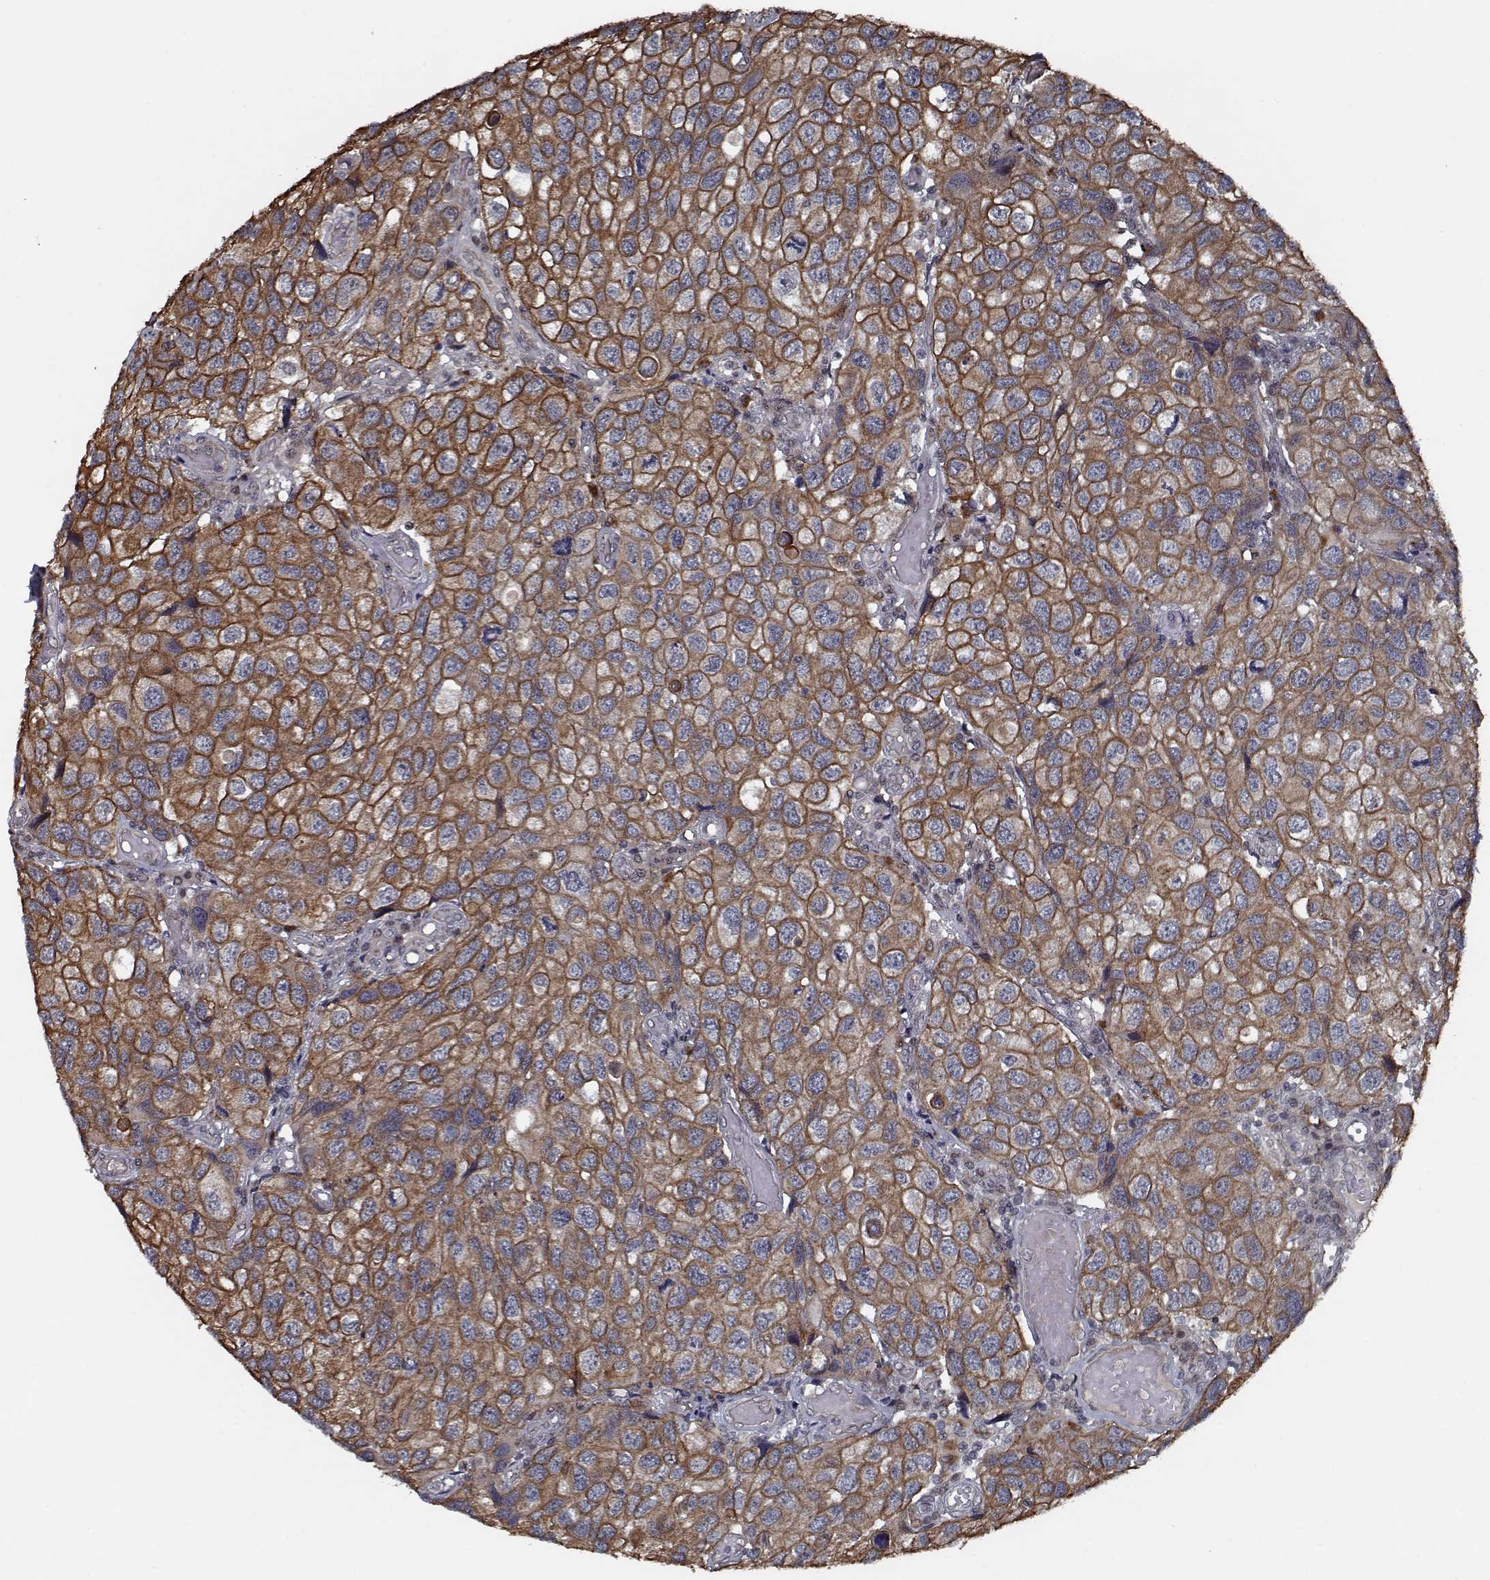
{"staining": {"intensity": "strong", "quantity": ">75%", "location": "cytoplasmic/membranous"}, "tissue": "urothelial cancer", "cell_type": "Tumor cells", "image_type": "cancer", "snomed": [{"axis": "morphology", "description": "Urothelial carcinoma, High grade"}, {"axis": "topography", "description": "Urinary bladder"}], "caption": "Immunohistochemistry (IHC) of urothelial cancer demonstrates high levels of strong cytoplasmic/membranous positivity in approximately >75% of tumor cells.", "gene": "NLK", "patient": {"sex": "male", "age": 79}}